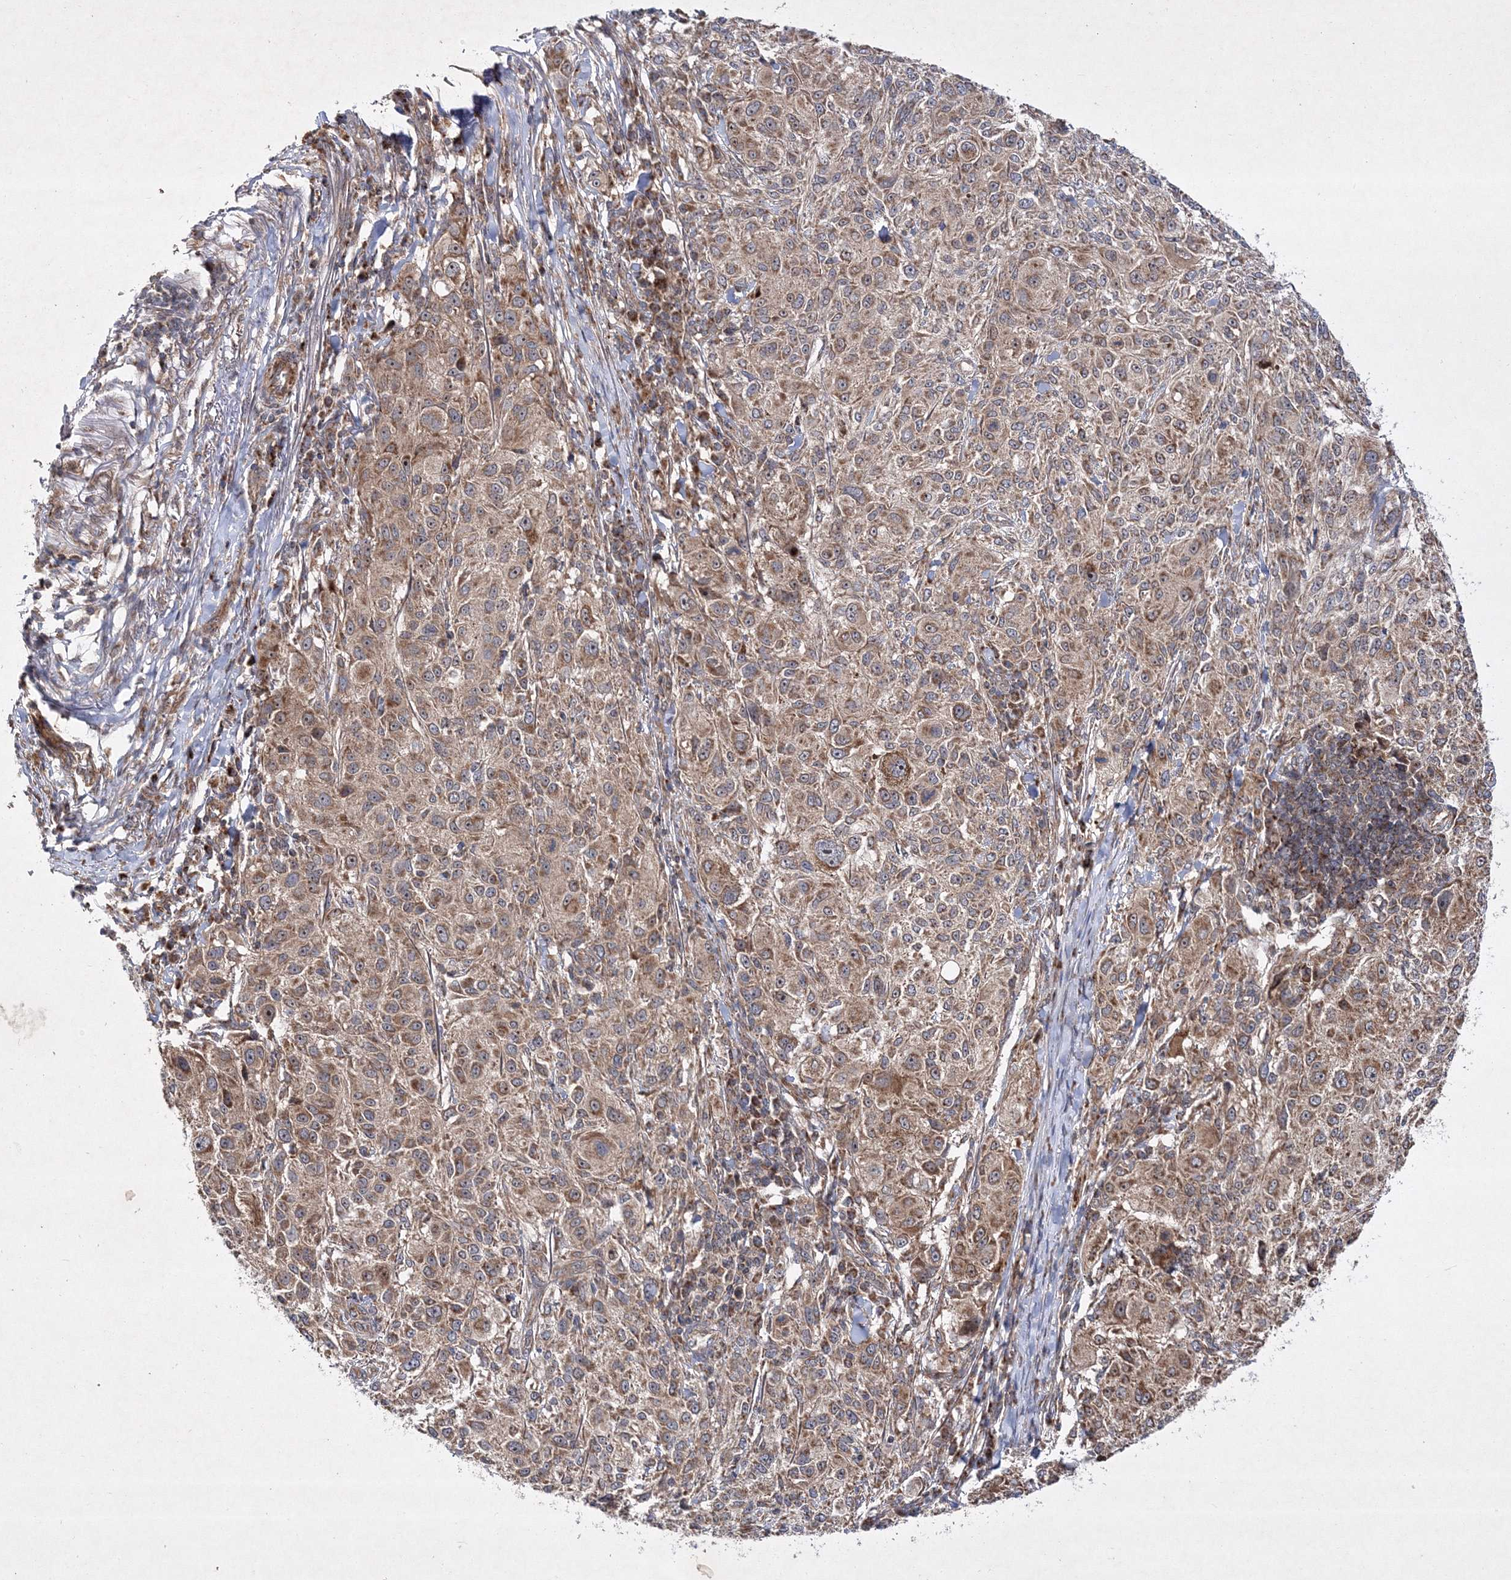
{"staining": {"intensity": "moderate", "quantity": ">75%", "location": "cytoplasmic/membranous"}, "tissue": "melanoma", "cell_type": "Tumor cells", "image_type": "cancer", "snomed": [{"axis": "morphology", "description": "Necrosis, NOS"}, {"axis": "morphology", "description": "Malignant melanoma, NOS"}, {"axis": "topography", "description": "Skin"}], "caption": "Malignant melanoma stained with DAB (3,3'-diaminobenzidine) immunohistochemistry (IHC) displays medium levels of moderate cytoplasmic/membranous staining in about >75% of tumor cells.", "gene": "SCRN3", "patient": {"sex": "female", "age": 87}}